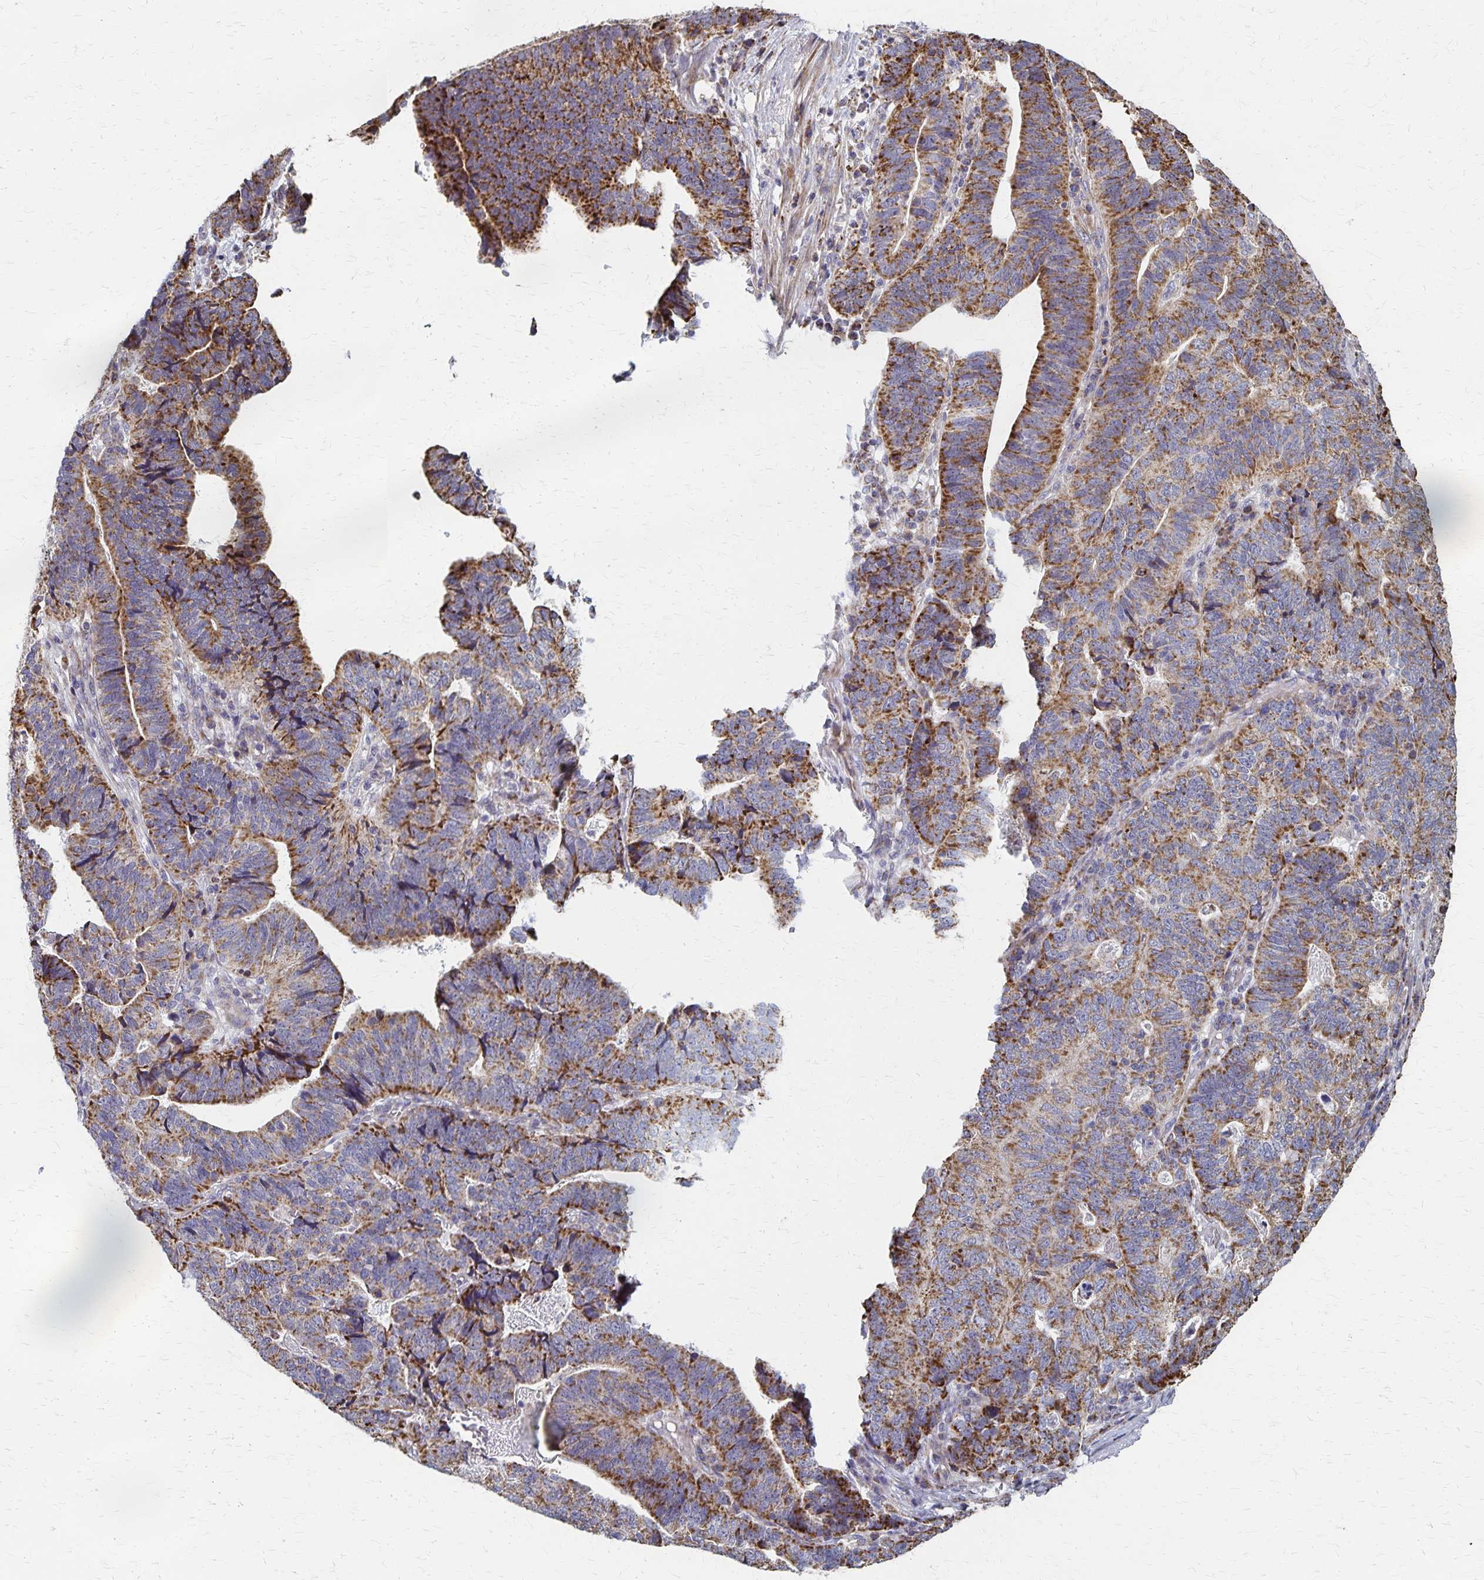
{"staining": {"intensity": "strong", "quantity": "25%-75%", "location": "cytoplasmic/membranous"}, "tissue": "stomach cancer", "cell_type": "Tumor cells", "image_type": "cancer", "snomed": [{"axis": "morphology", "description": "Adenocarcinoma, NOS"}, {"axis": "topography", "description": "Stomach, upper"}], "caption": "Adenocarcinoma (stomach) stained with DAB immunohistochemistry shows high levels of strong cytoplasmic/membranous positivity in approximately 25%-75% of tumor cells. The protein is shown in brown color, while the nuclei are stained blue.", "gene": "DYRK4", "patient": {"sex": "female", "age": 67}}